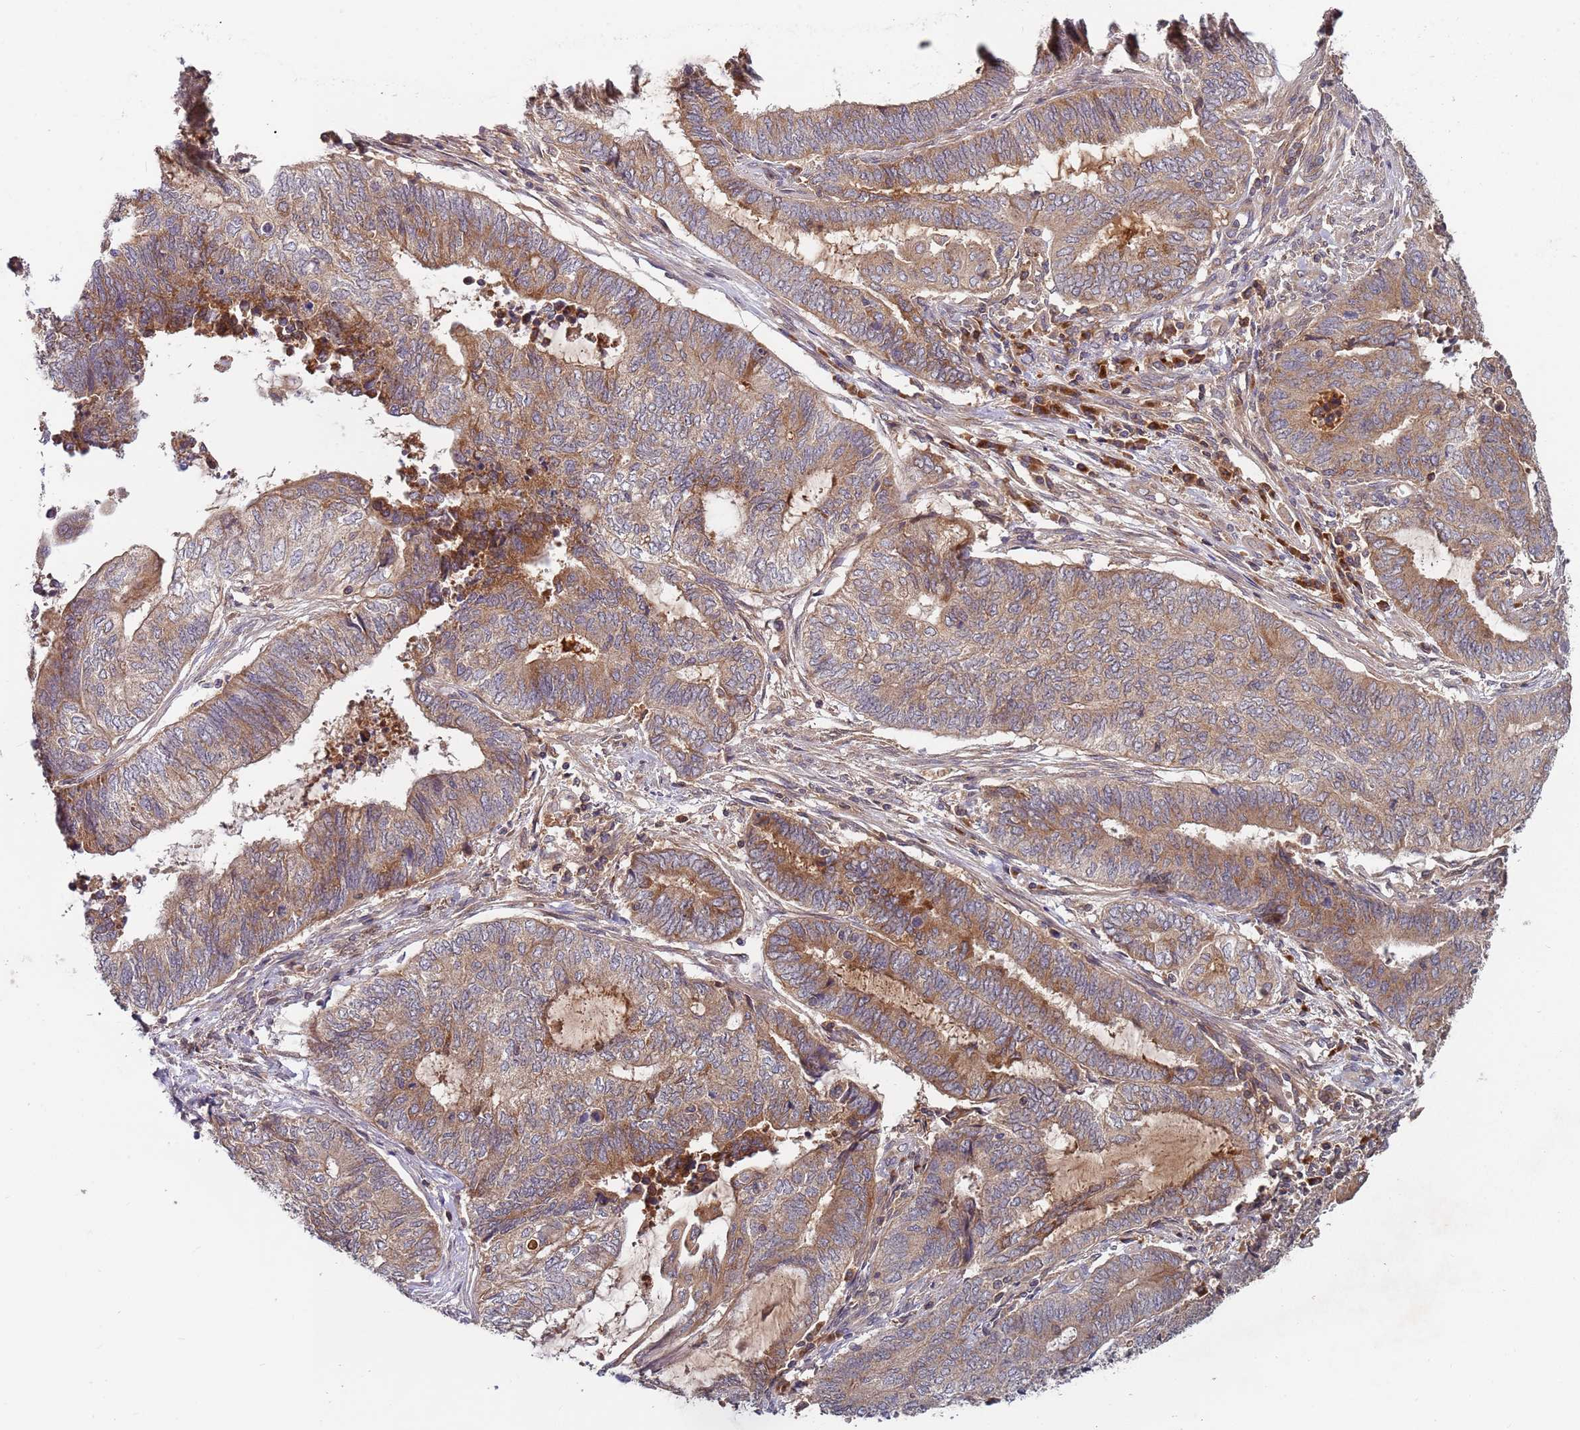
{"staining": {"intensity": "moderate", "quantity": ">75%", "location": "cytoplasmic/membranous"}, "tissue": "endometrial cancer", "cell_type": "Tumor cells", "image_type": "cancer", "snomed": [{"axis": "morphology", "description": "Adenocarcinoma, NOS"}, {"axis": "topography", "description": "Uterus"}, {"axis": "topography", "description": "Endometrium"}], "caption": "Approximately >75% of tumor cells in human adenocarcinoma (endometrial) exhibit moderate cytoplasmic/membranous protein staining as visualized by brown immunohistochemical staining.", "gene": "OR5A2", "patient": {"sex": "female", "age": 70}}